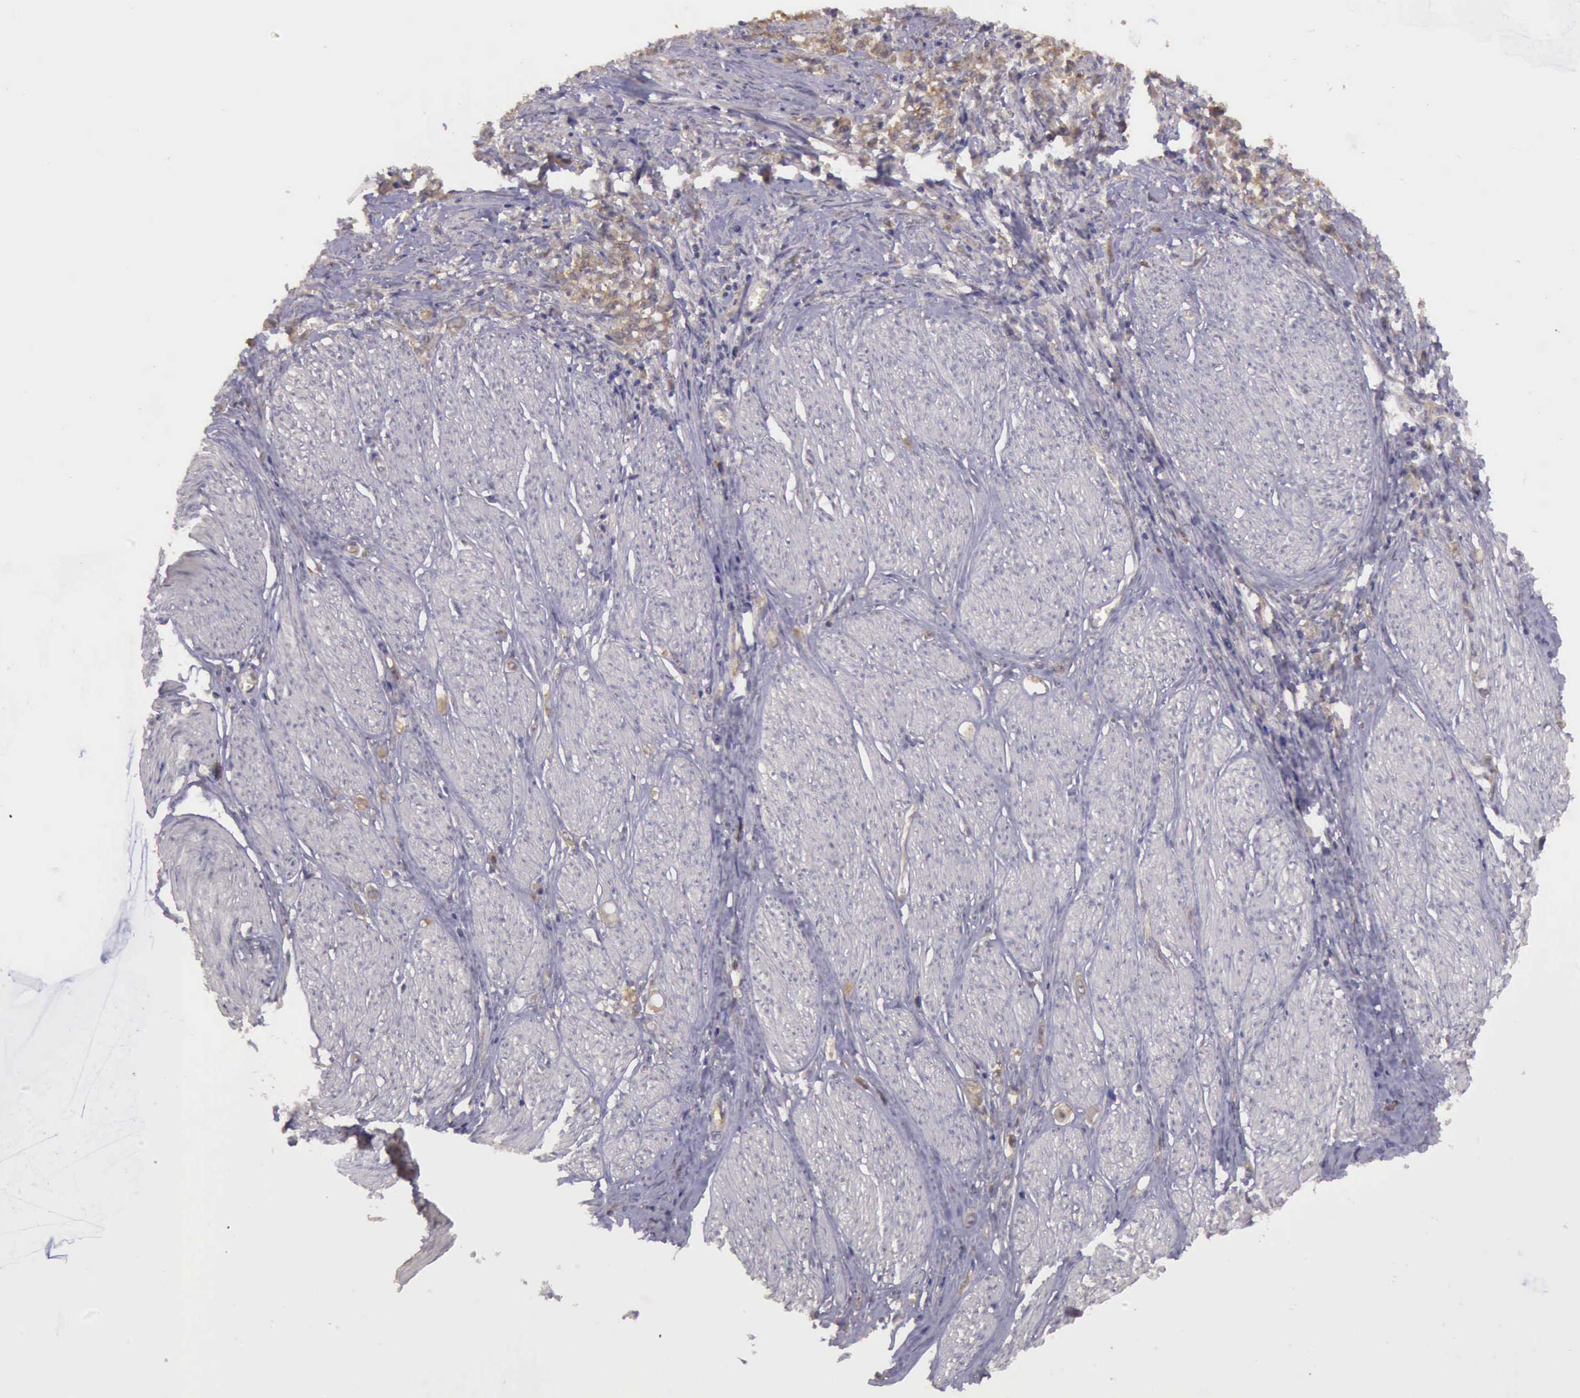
{"staining": {"intensity": "weak", "quantity": ">75%", "location": "cytoplasmic/membranous"}, "tissue": "stomach cancer", "cell_type": "Tumor cells", "image_type": "cancer", "snomed": [{"axis": "morphology", "description": "Adenocarcinoma, NOS"}, {"axis": "topography", "description": "Stomach"}], "caption": "Brown immunohistochemical staining in human stomach adenocarcinoma demonstrates weak cytoplasmic/membranous expression in about >75% of tumor cells.", "gene": "EIF5", "patient": {"sex": "male", "age": 72}}